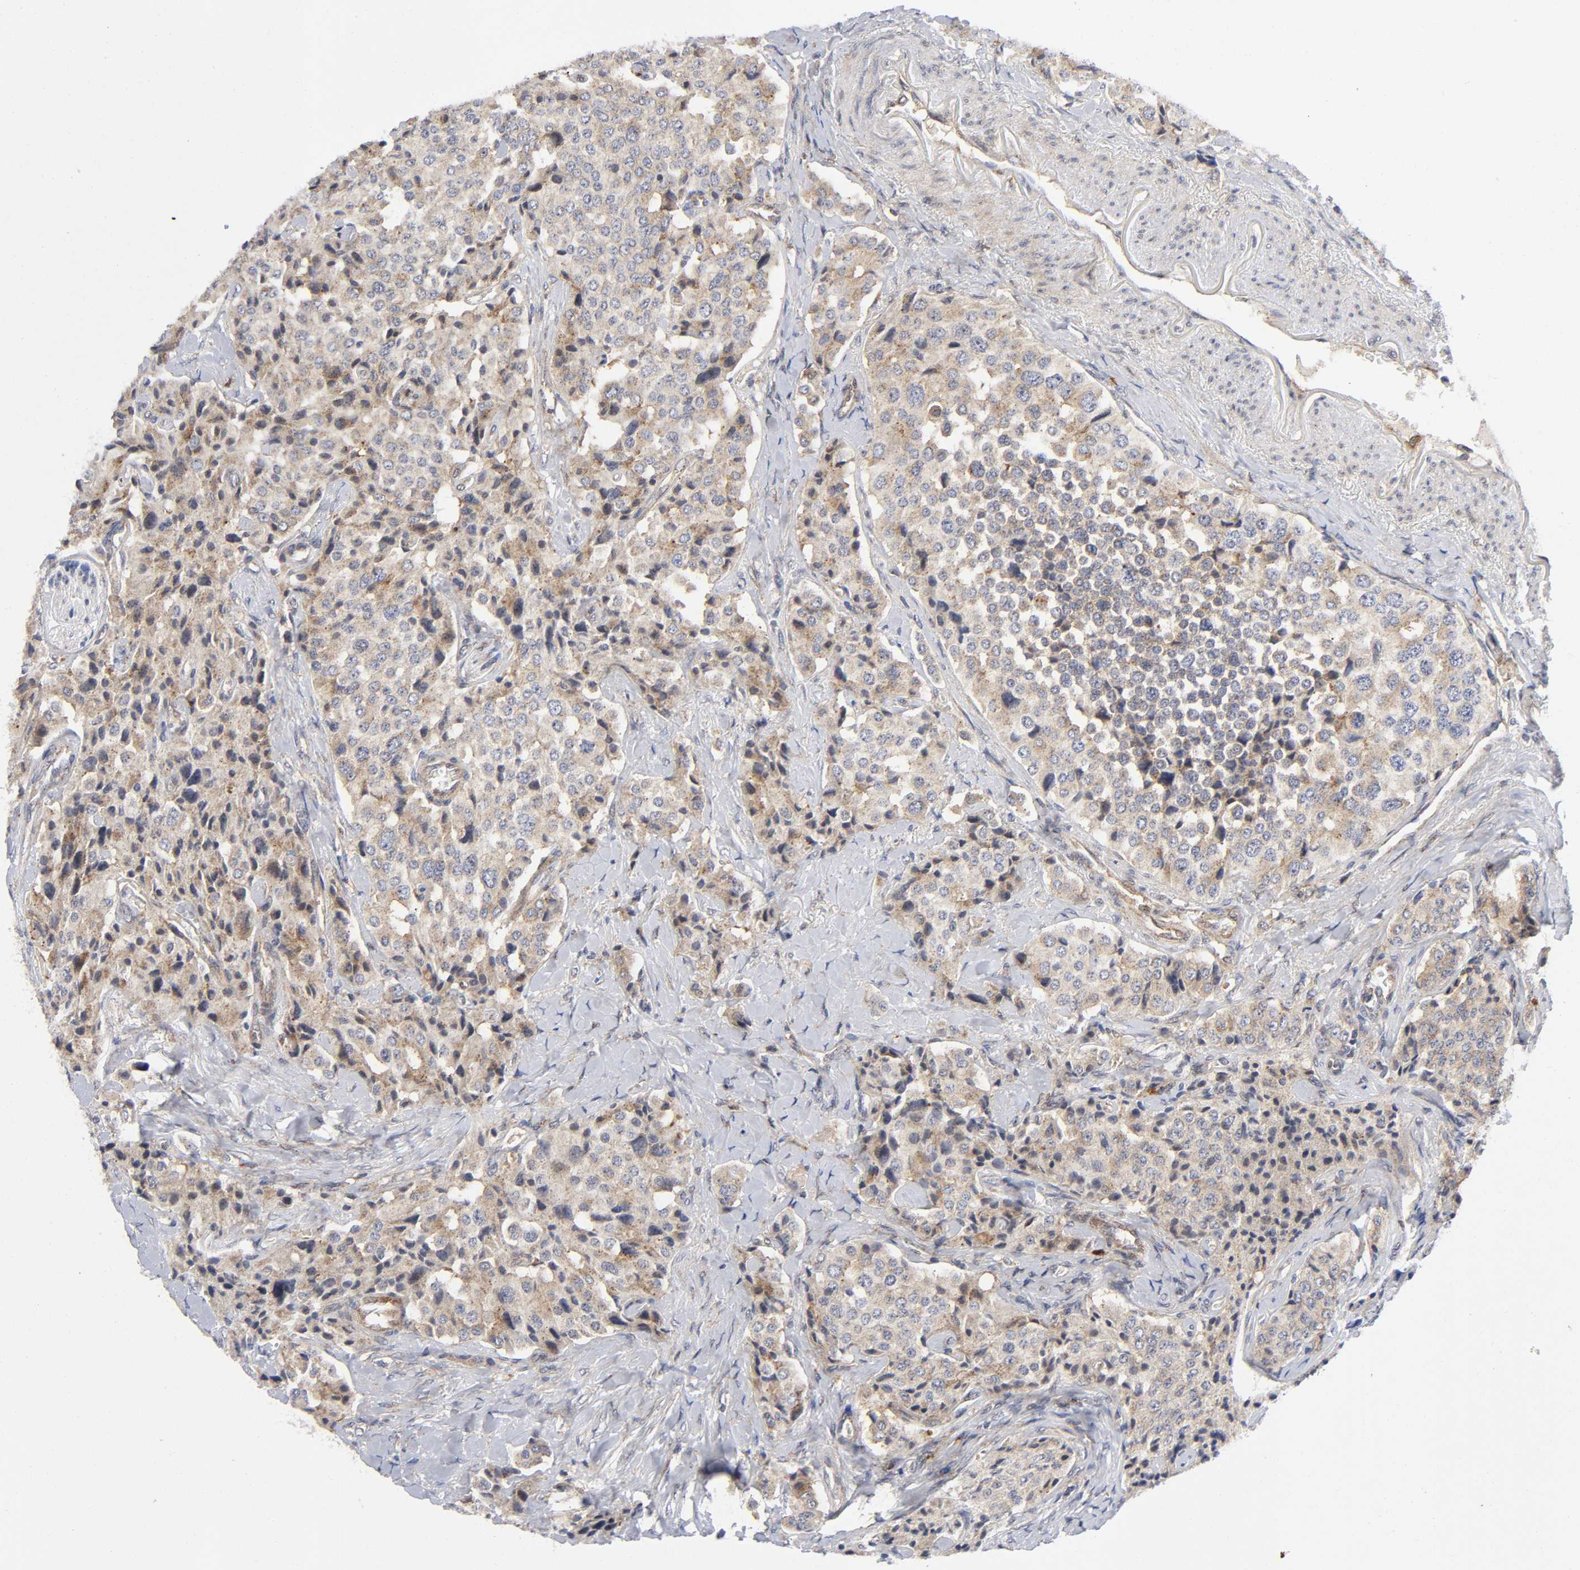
{"staining": {"intensity": "moderate", "quantity": ">75%", "location": "cytoplasmic/membranous"}, "tissue": "carcinoid", "cell_type": "Tumor cells", "image_type": "cancer", "snomed": [{"axis": "morphology", "description": "Carcinoid, malignant, NOS"}, {"axis": "topography", "description": "Colon"}], "caption": "Carcinoid stained with a brown dye shows moderate cytoplasmic/membranous positive expression in about >75% of tumor cells.", "gene": "EIF5", "patient": {"sex": "female", "age": 61}}